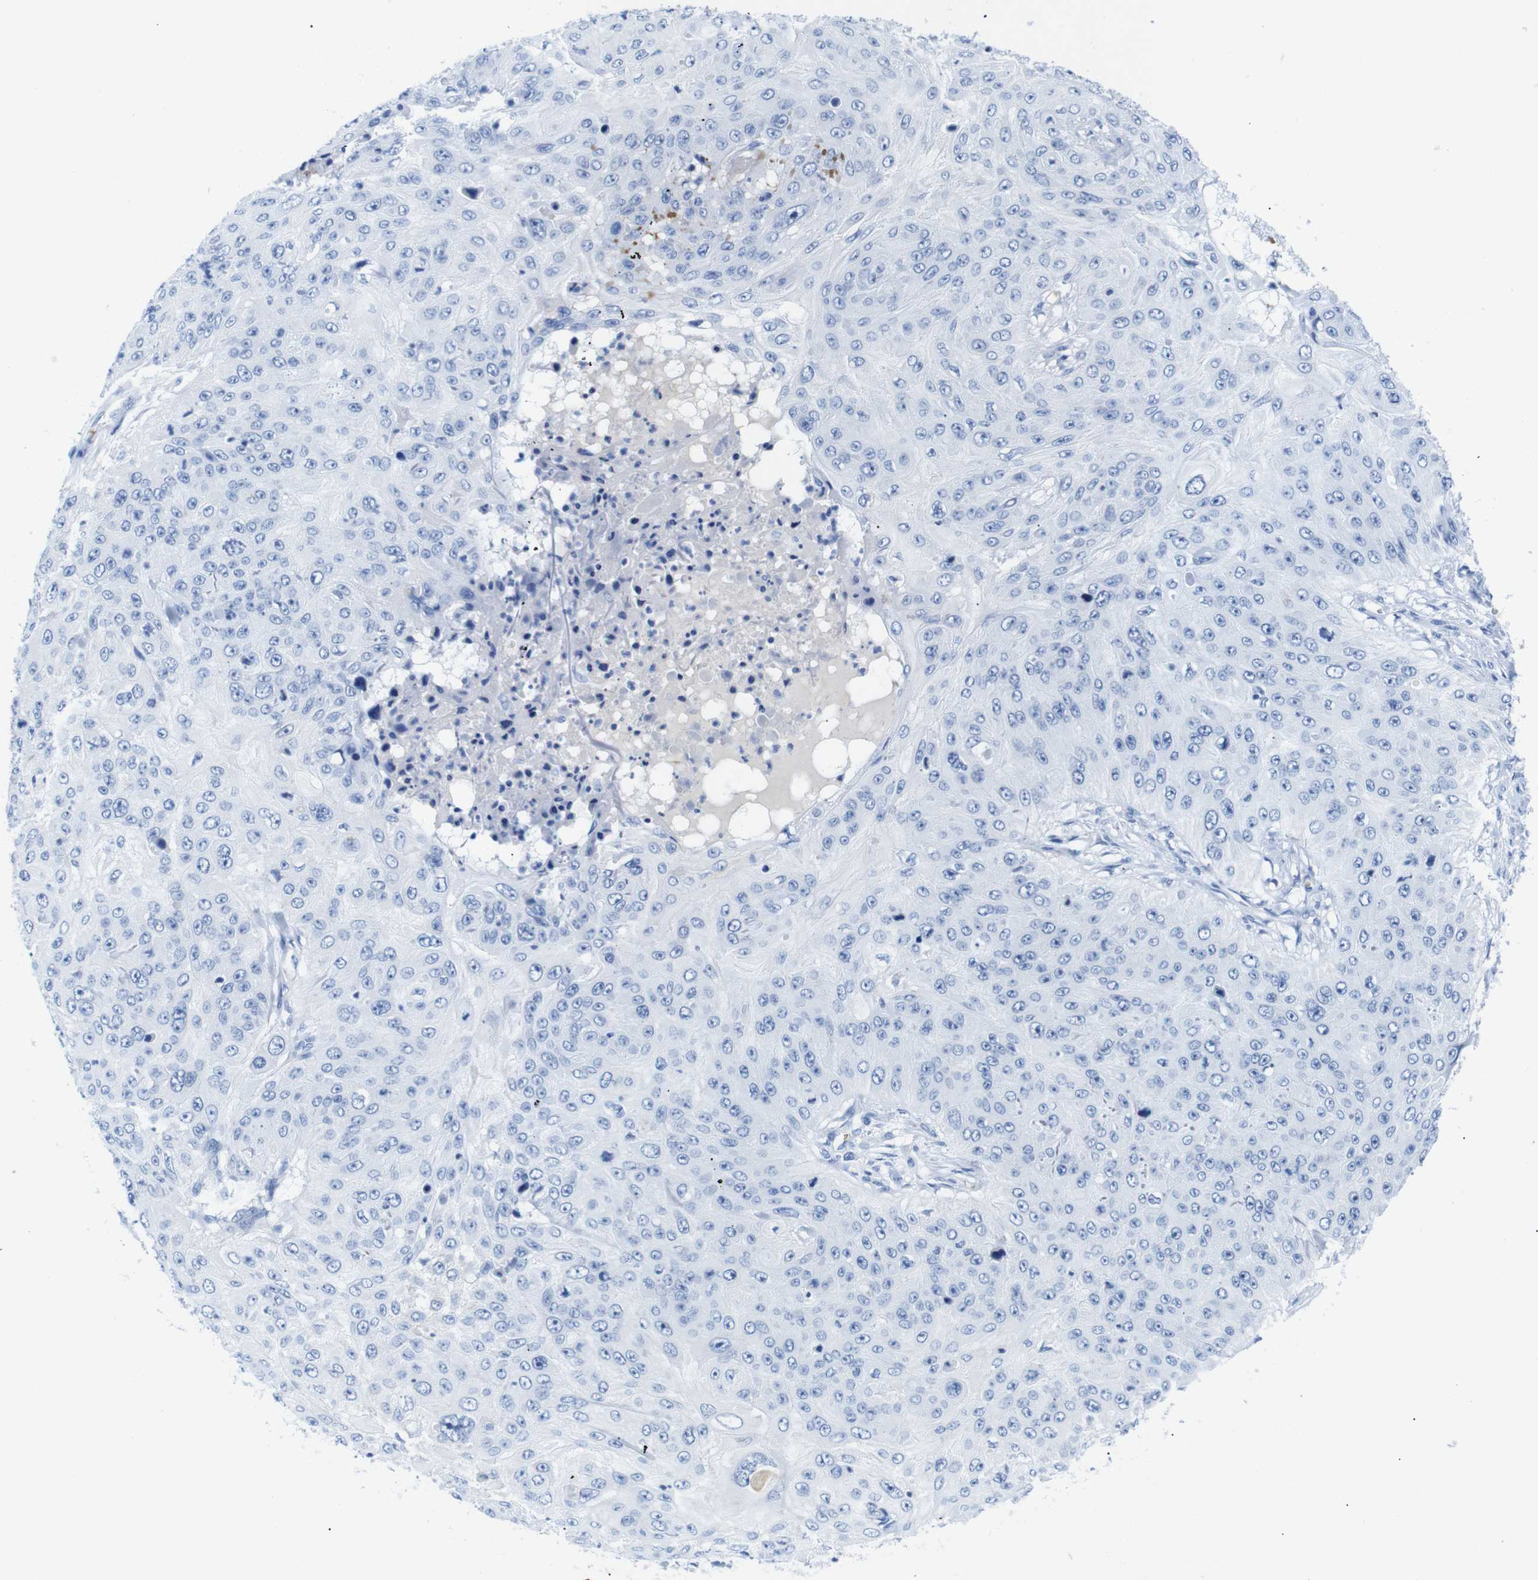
{"staining": {"intensity": "negative", "quantity": "none", "location": "none"}, "tissue": "skin cancer", "cell_type": "Tumor cells", "image_type": "cancer", "snomed": [{"axis": "morphology", "description": "Squamous cell carcinoma, NOS"}, {"axis": "topography", "description": "Skin"}], "caption": "This is an immunohistochemistry (IHC) micrograph of human squamous cell carcinoma (skin). There is no staining in tumor cells.", "gene": "ERVMER34-1", "patient": {"sex": "female", "age": 80}}